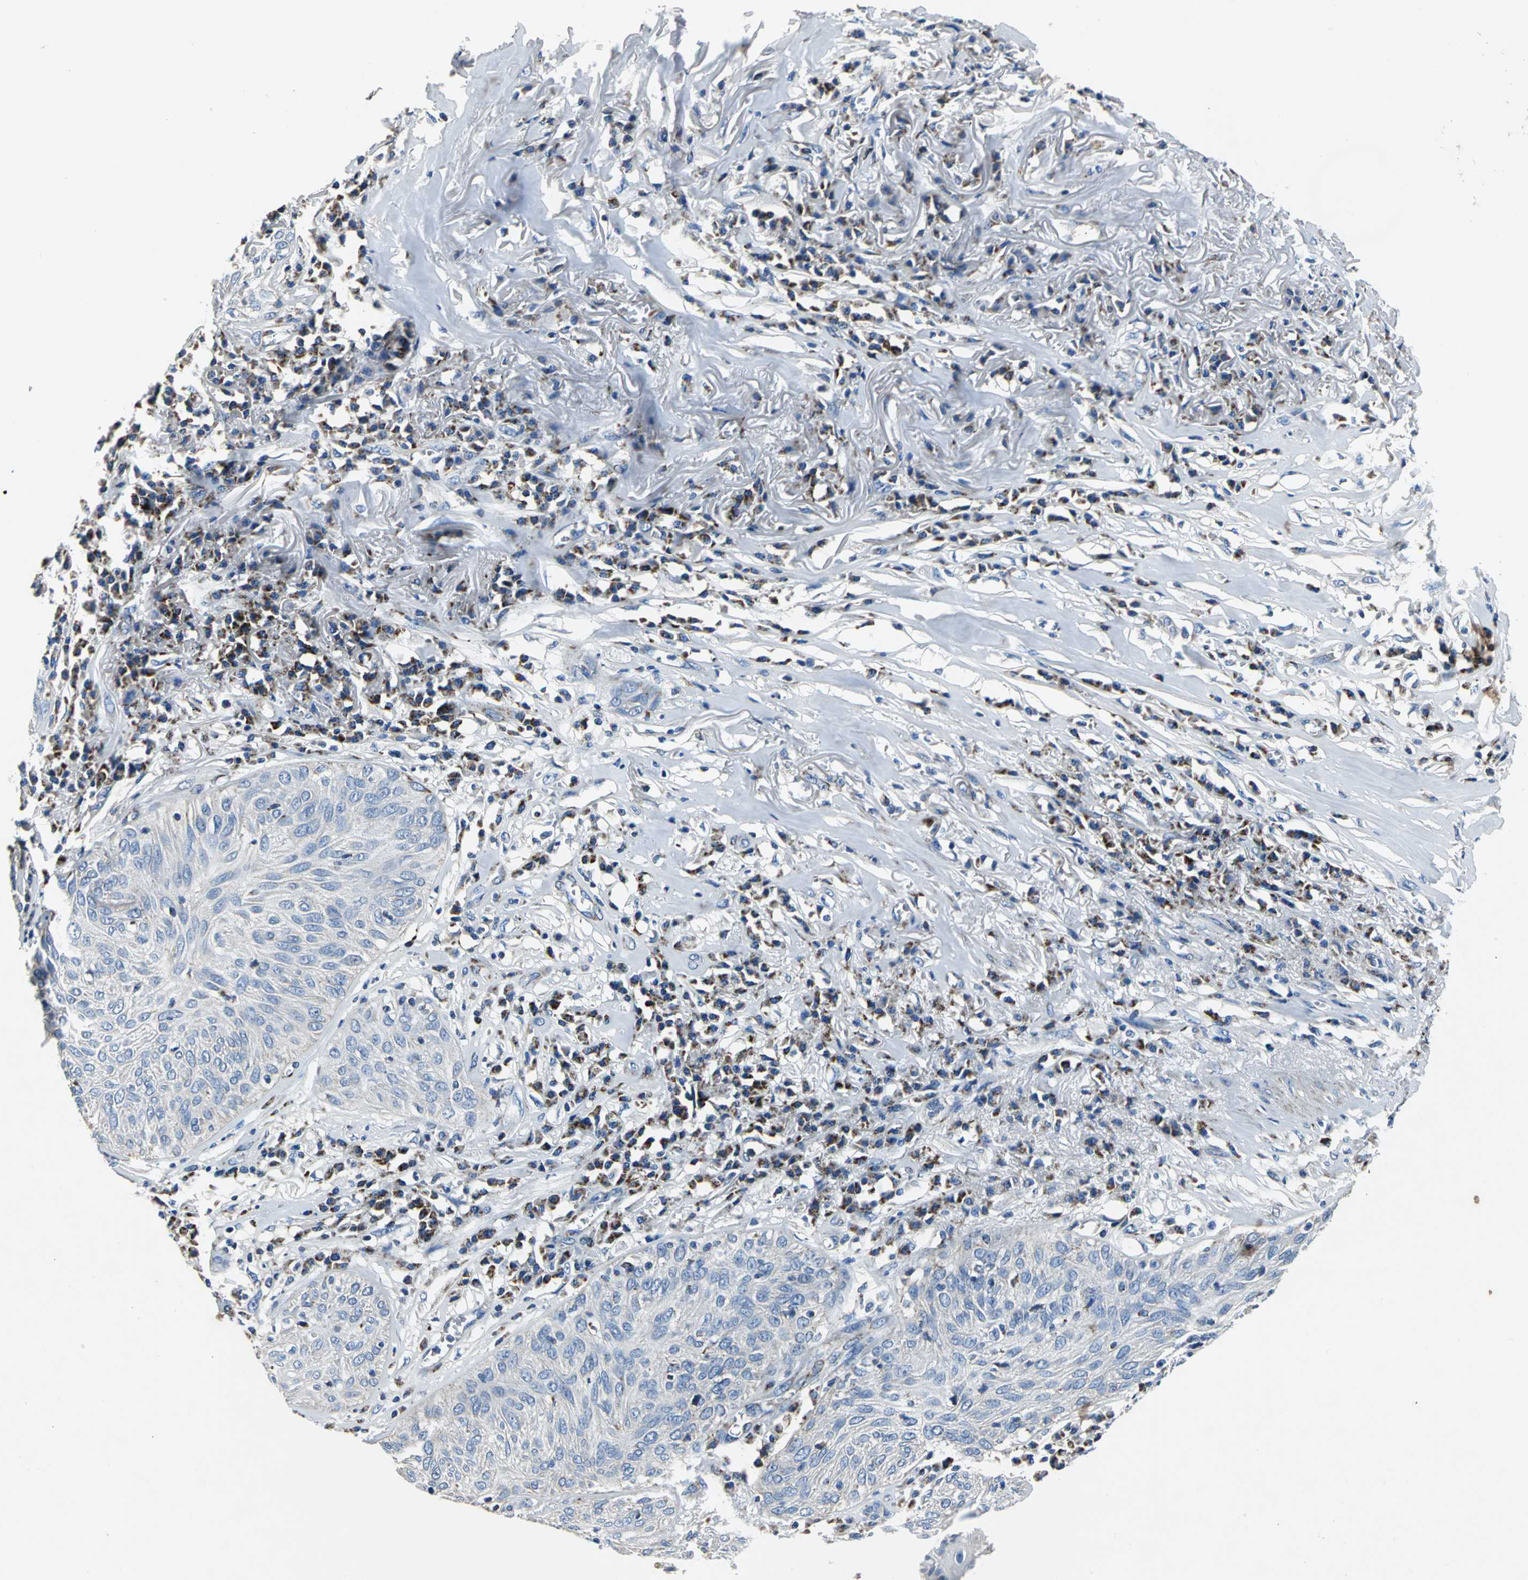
{"staining": {"intensity": "negative", "quantity": "none", "location": "none"}, "tissue": "skin cancer", "cell_type": "Tumor cells", "image_type": "cancer", "snomed": [{"axis": "morphology", "description": "Squamous cell carcinoma, NOS"}, {"axis": "topography", "description": "Skin"}], "caption": "An immunohistochemistry image of squamous cell carcinoma (skin) is shown. There is no staining in tumor cells of squamous cell carcinoma (skin).", "gene": "IFI6", "patient": {"sex": "male", "age": 65}}